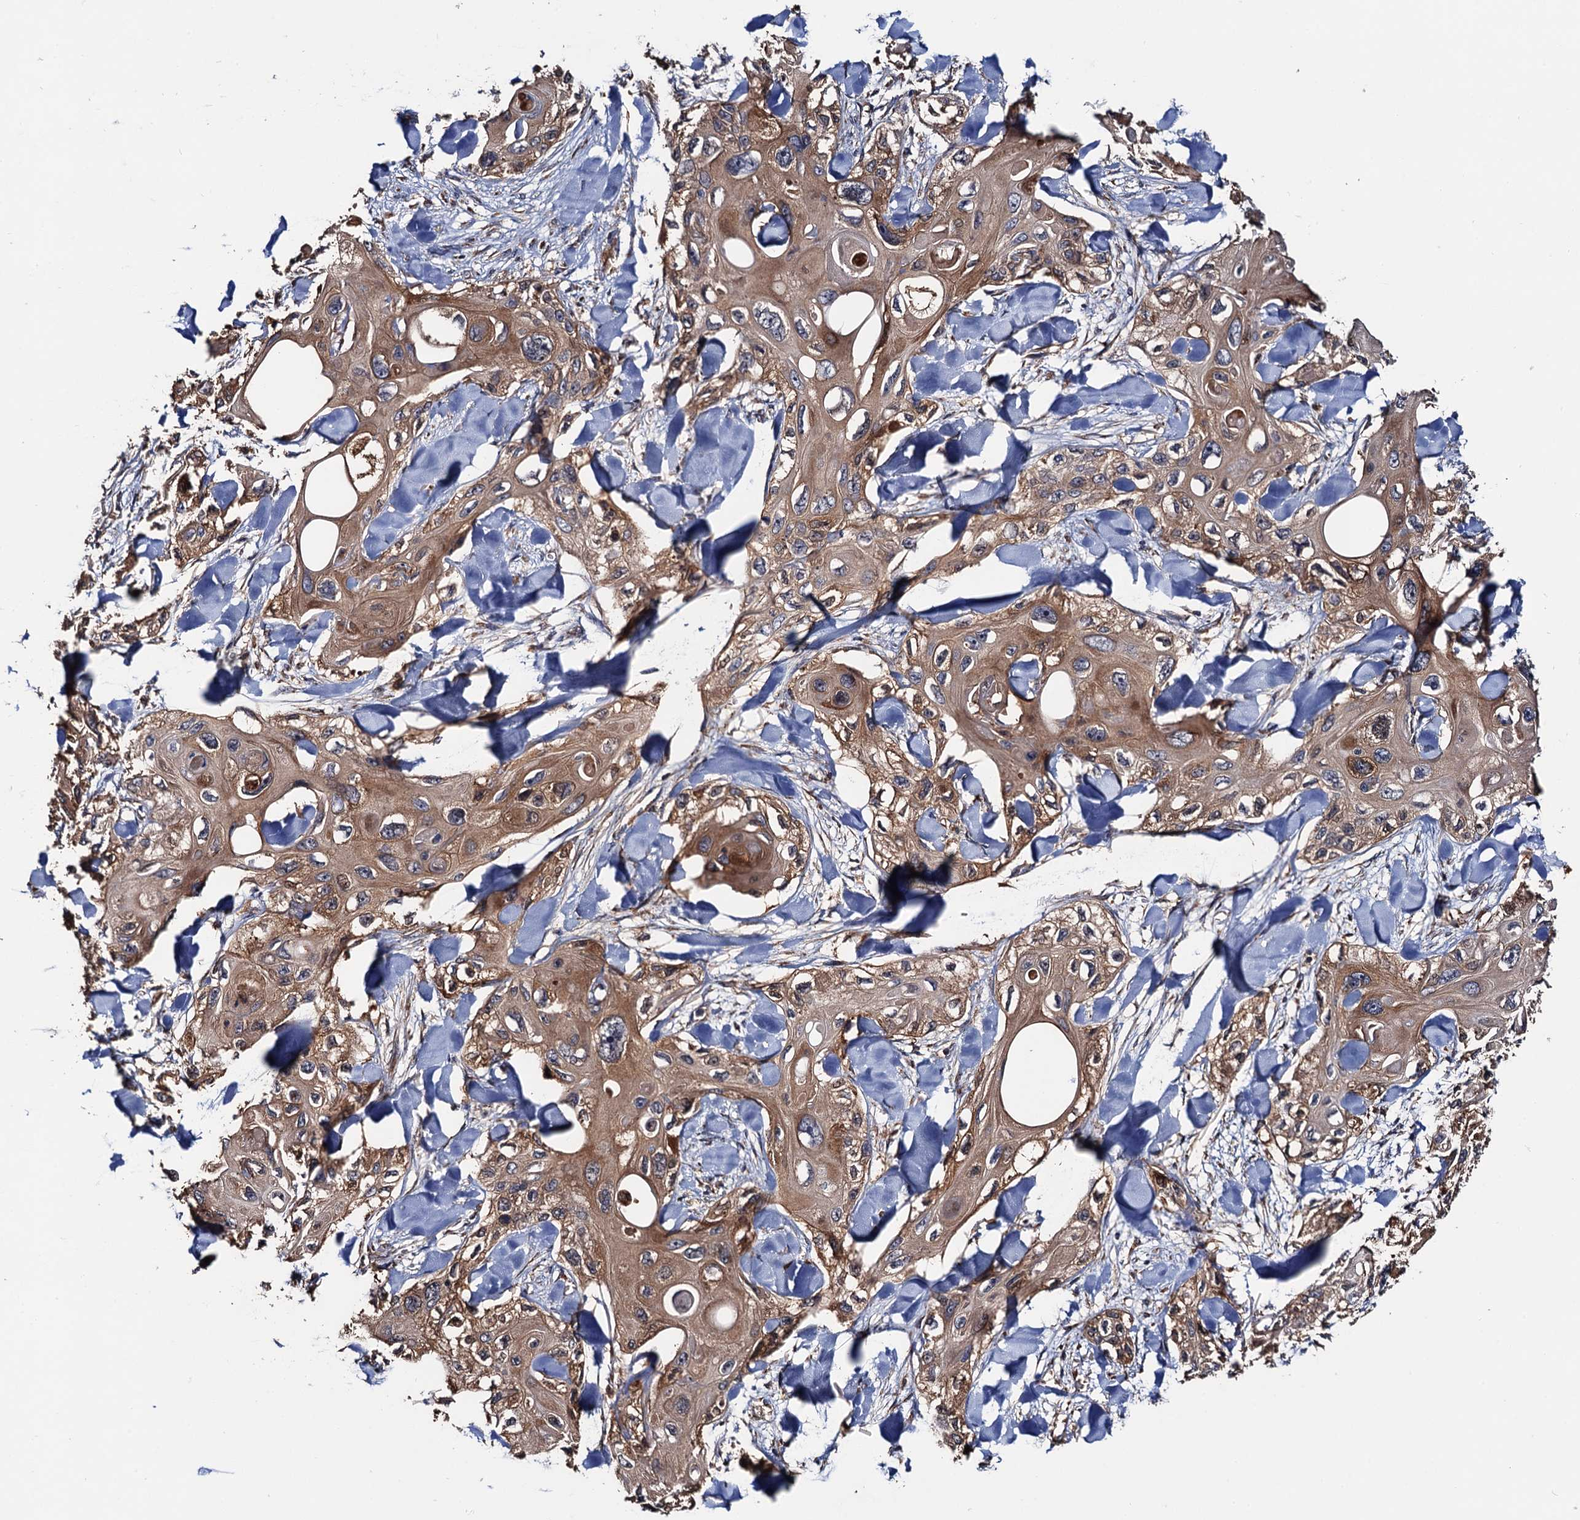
{"staining": {"intensity": "moderate", "quantity": ">75%", "location": "cytoplasmic/membranous"}, "tissue": "skin cancer", "cell_type": "Tumor cells", "image_type": "cancer", "snomed": [{"axis": "morphology", "description": "Normal tissue, NOS"}, {"axis": "morphology", "description": "Squamous cell carcinoma, NOS"}, {"axis": "topography", "description": "Skin"}], "caption": "Protein analysis of skin squamous cell carcinoma tissue displays moderate cytoplasmic/membranous staining in about >75% of tumor cells.", "gene": "RGS11", "patient": {"sex": "male", "age": 72}}